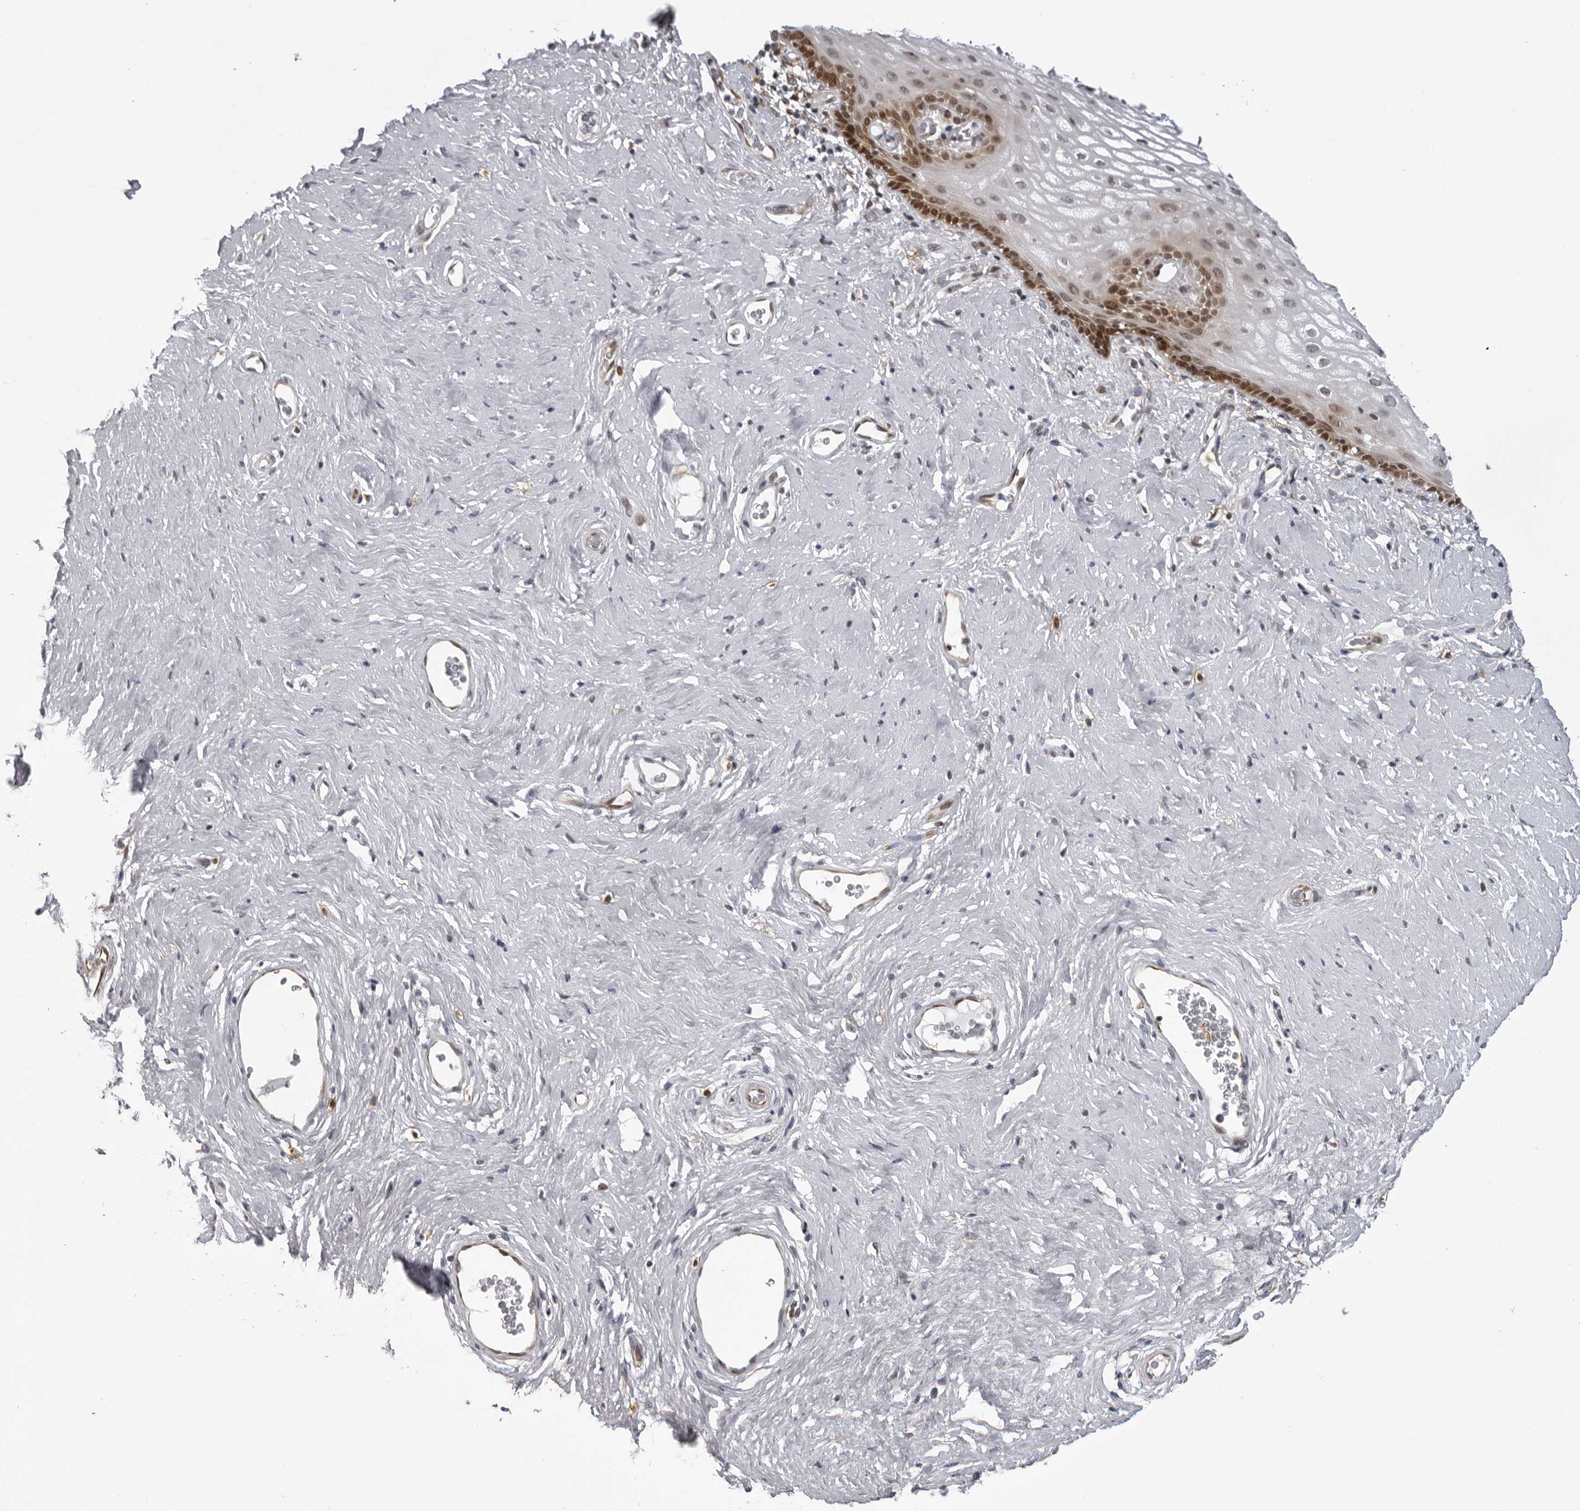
{"staining": {"intensity": "moderate", "quantity": "<25%", "location": "cytoplasmic/membranous,nuclear"}, "tissue": "vagina", "cell_type": "Squamous epithelial cells", "image_type": "normal", "snomed": [{"axis": "morphology", "description": "Normal tissue, NOS"}, {"axis": "morphology", "description": "Adenocarcinoma, NOS"}, {"axis": "topography", "description": "Rectum"}, {"axis": "topography", "description": "Vagina"}], "caption": "IHC image of benign human vagina stained for a protein (brown), which displays low levels of moderate cytoplasmic/membranous,nuclear staining in about <25% of squamous epithelial cells.", "gene": "GCSAML", "patient": {"sex": "female", "age": 71}}